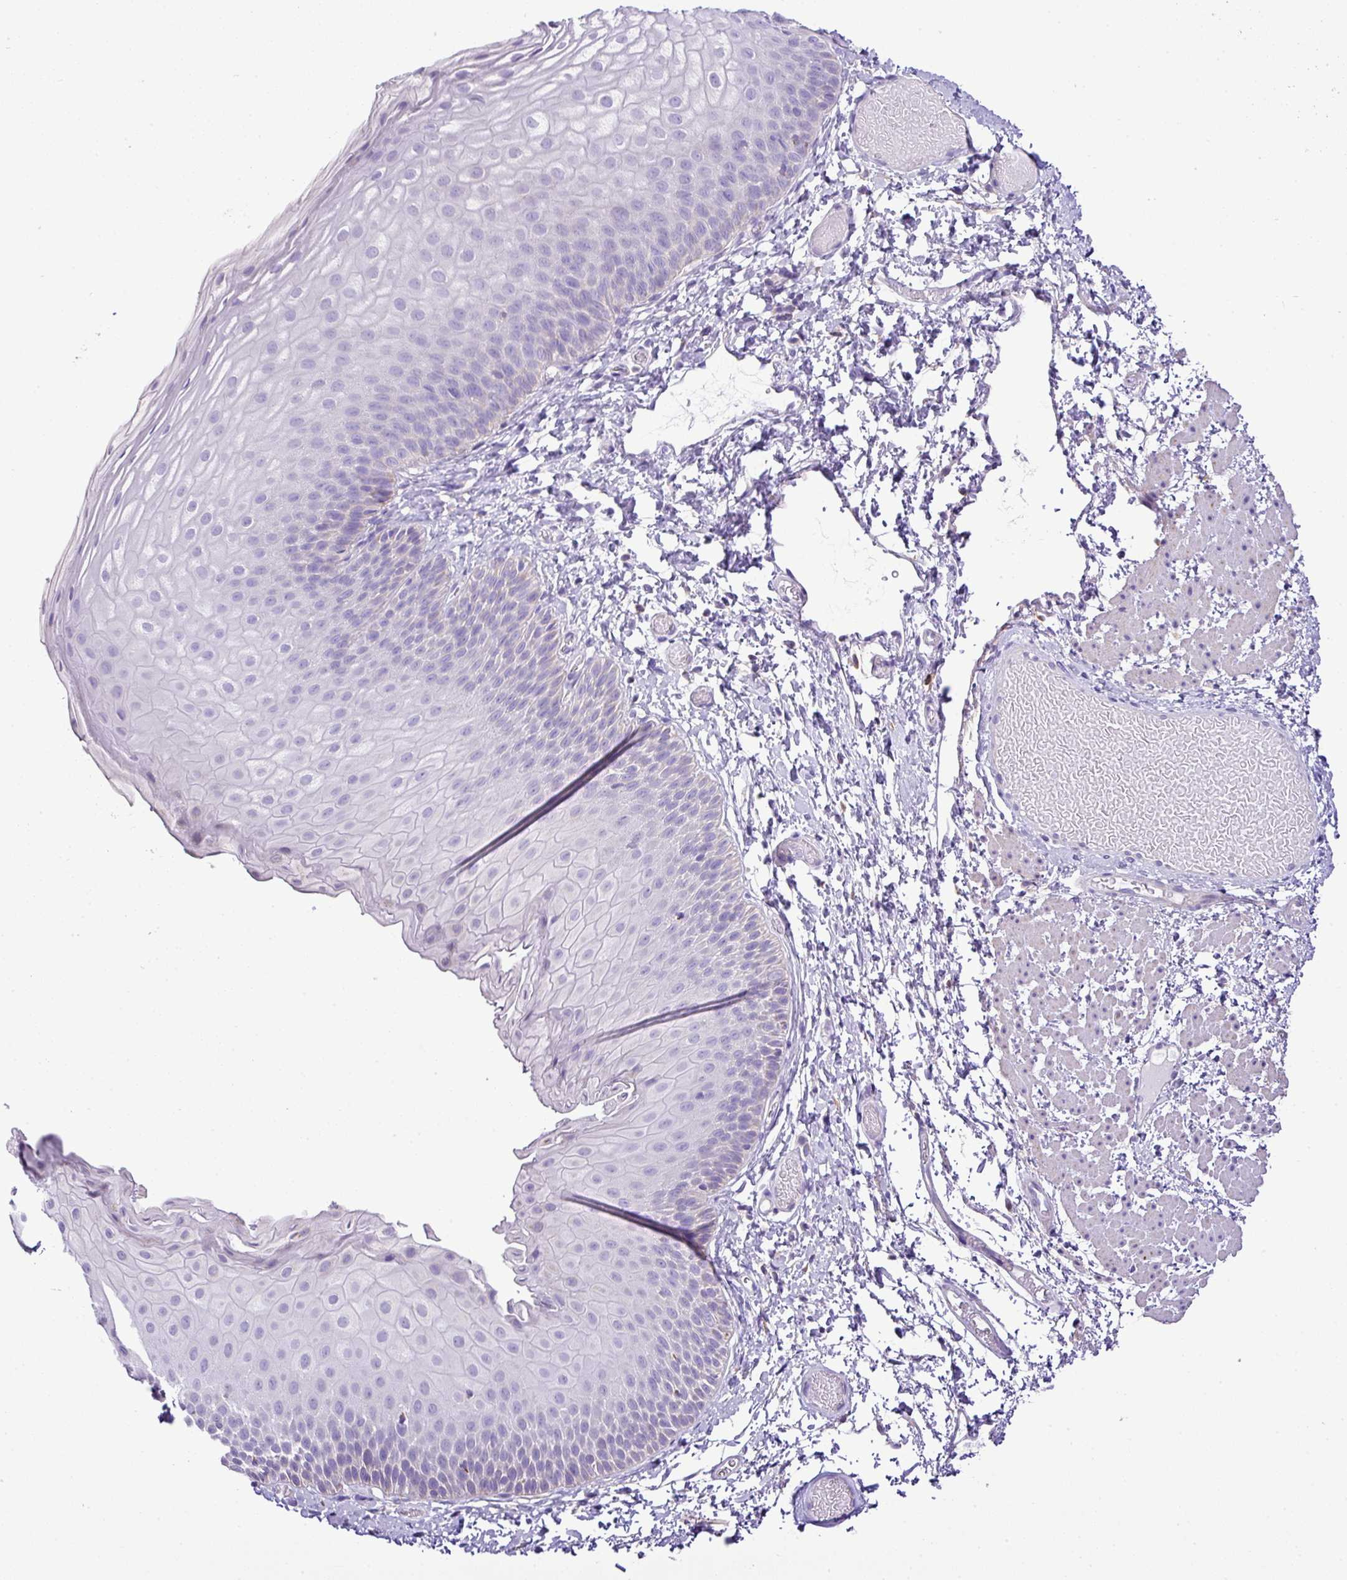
{"staining": {"intensity": "negative", "quantity": "none", "location": "none"}, "tissue": "skin", "cell_type": "Epidermal cells", "image_type": "normal", "snomed": [{"axis": "morphology", "description": "Normal tissue, NOS"}, {"axis": "topography", "description": "Anal"}], "caption": "Immunohistochemistry photomicrograph of unremarkable skin stained for a protein (brown), which reveals no expression in epidermal cells.", "gene": "PGAP4", "patient": {"sex": "female", "age": 40}}